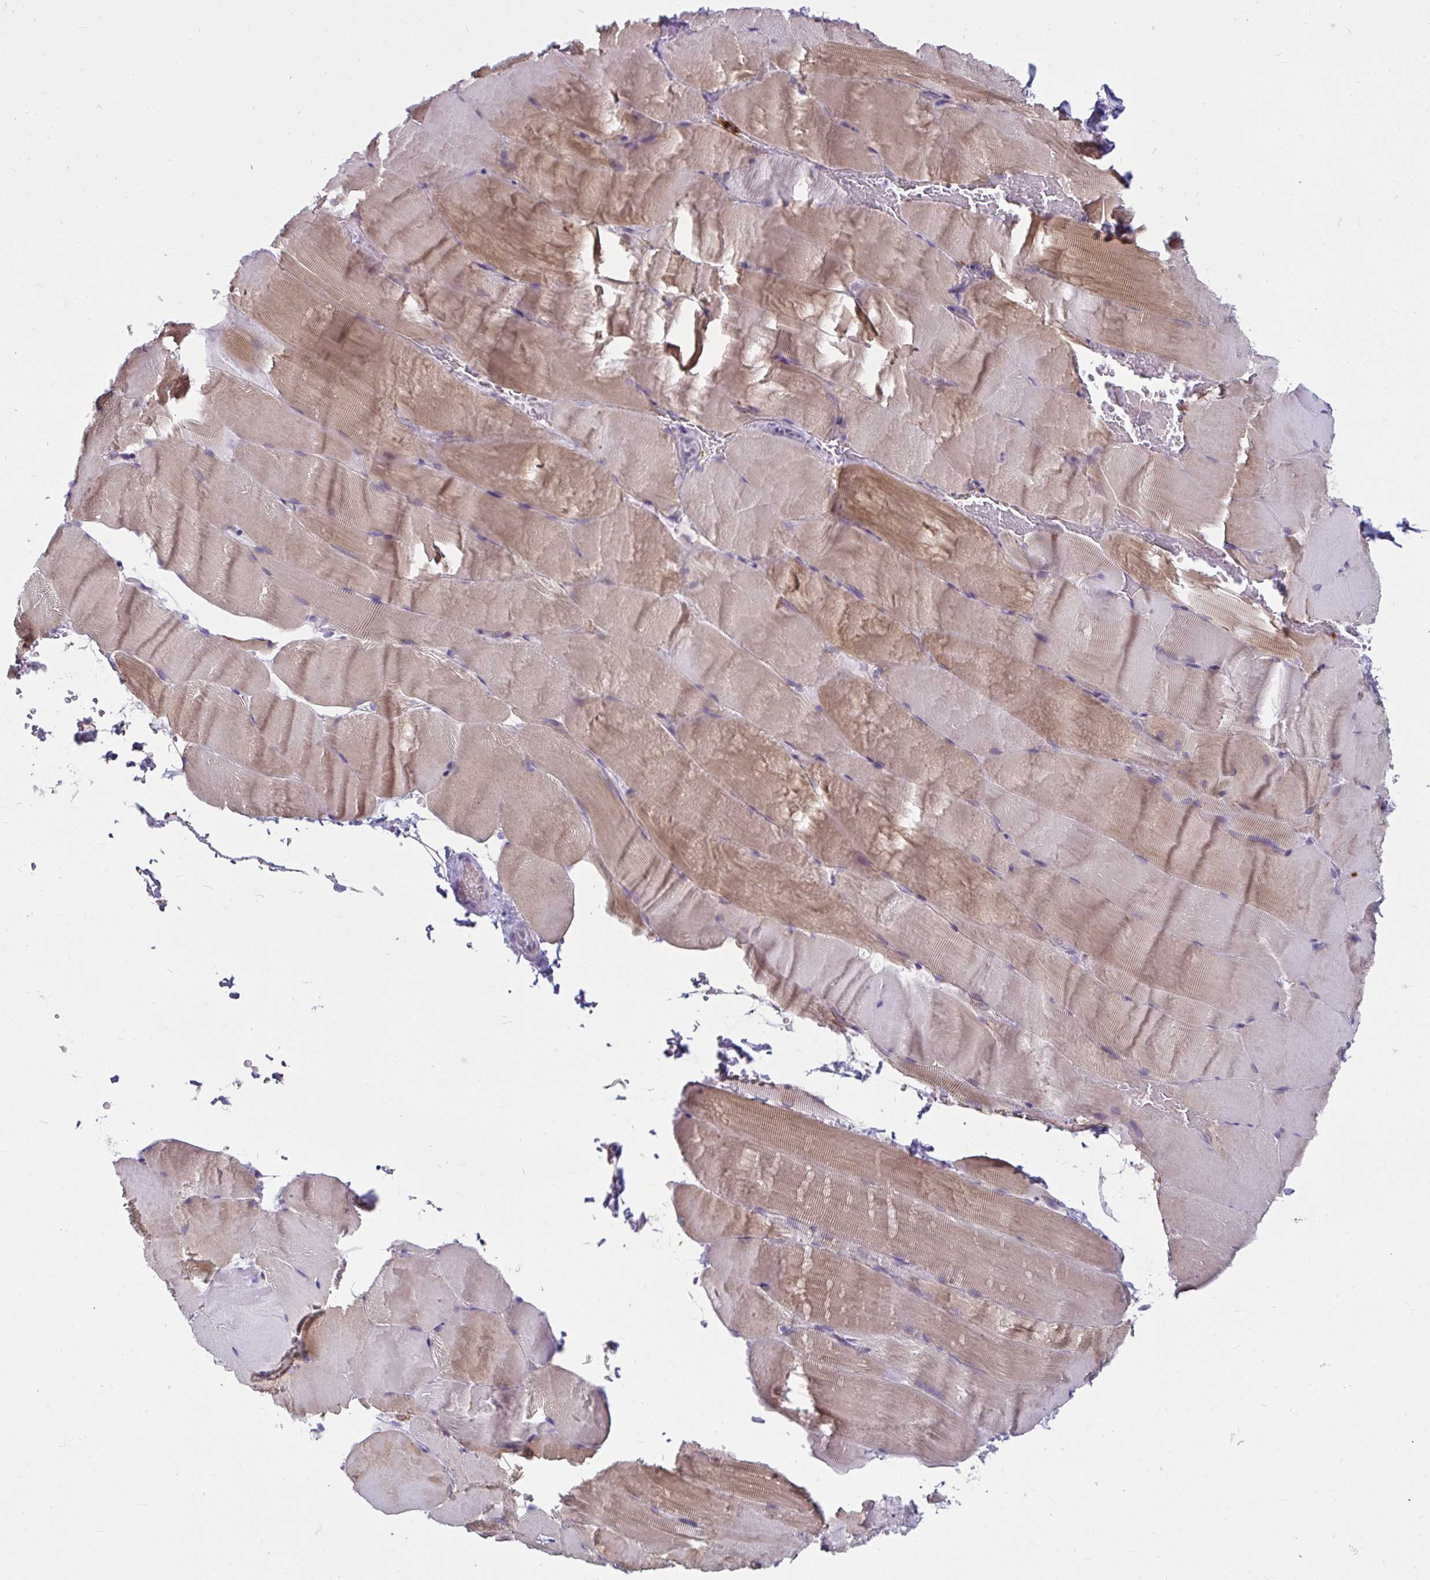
{"staining": {"intensity": "weak", "quantity": "25%-75%", "location": "cytoplasmic/membranous"}, "tissue": "skeletal muscle", "cell_type": "Myocytes", "image_type": "normal", "snomed": [{"axis": "morphology", "description": "Normal tissue, NOS"}, {"axis": "topography", "description": "Skeletal muscle"}], "caption": "About 25%-75% of myocytes in unremarkable human skeletal muscle show weak cytoplasmic/membranous protein expression as visualized by brown immunohistochemical staining.", "gene": "CTSZ", "patient": {"sex": "female", "age": 37}}